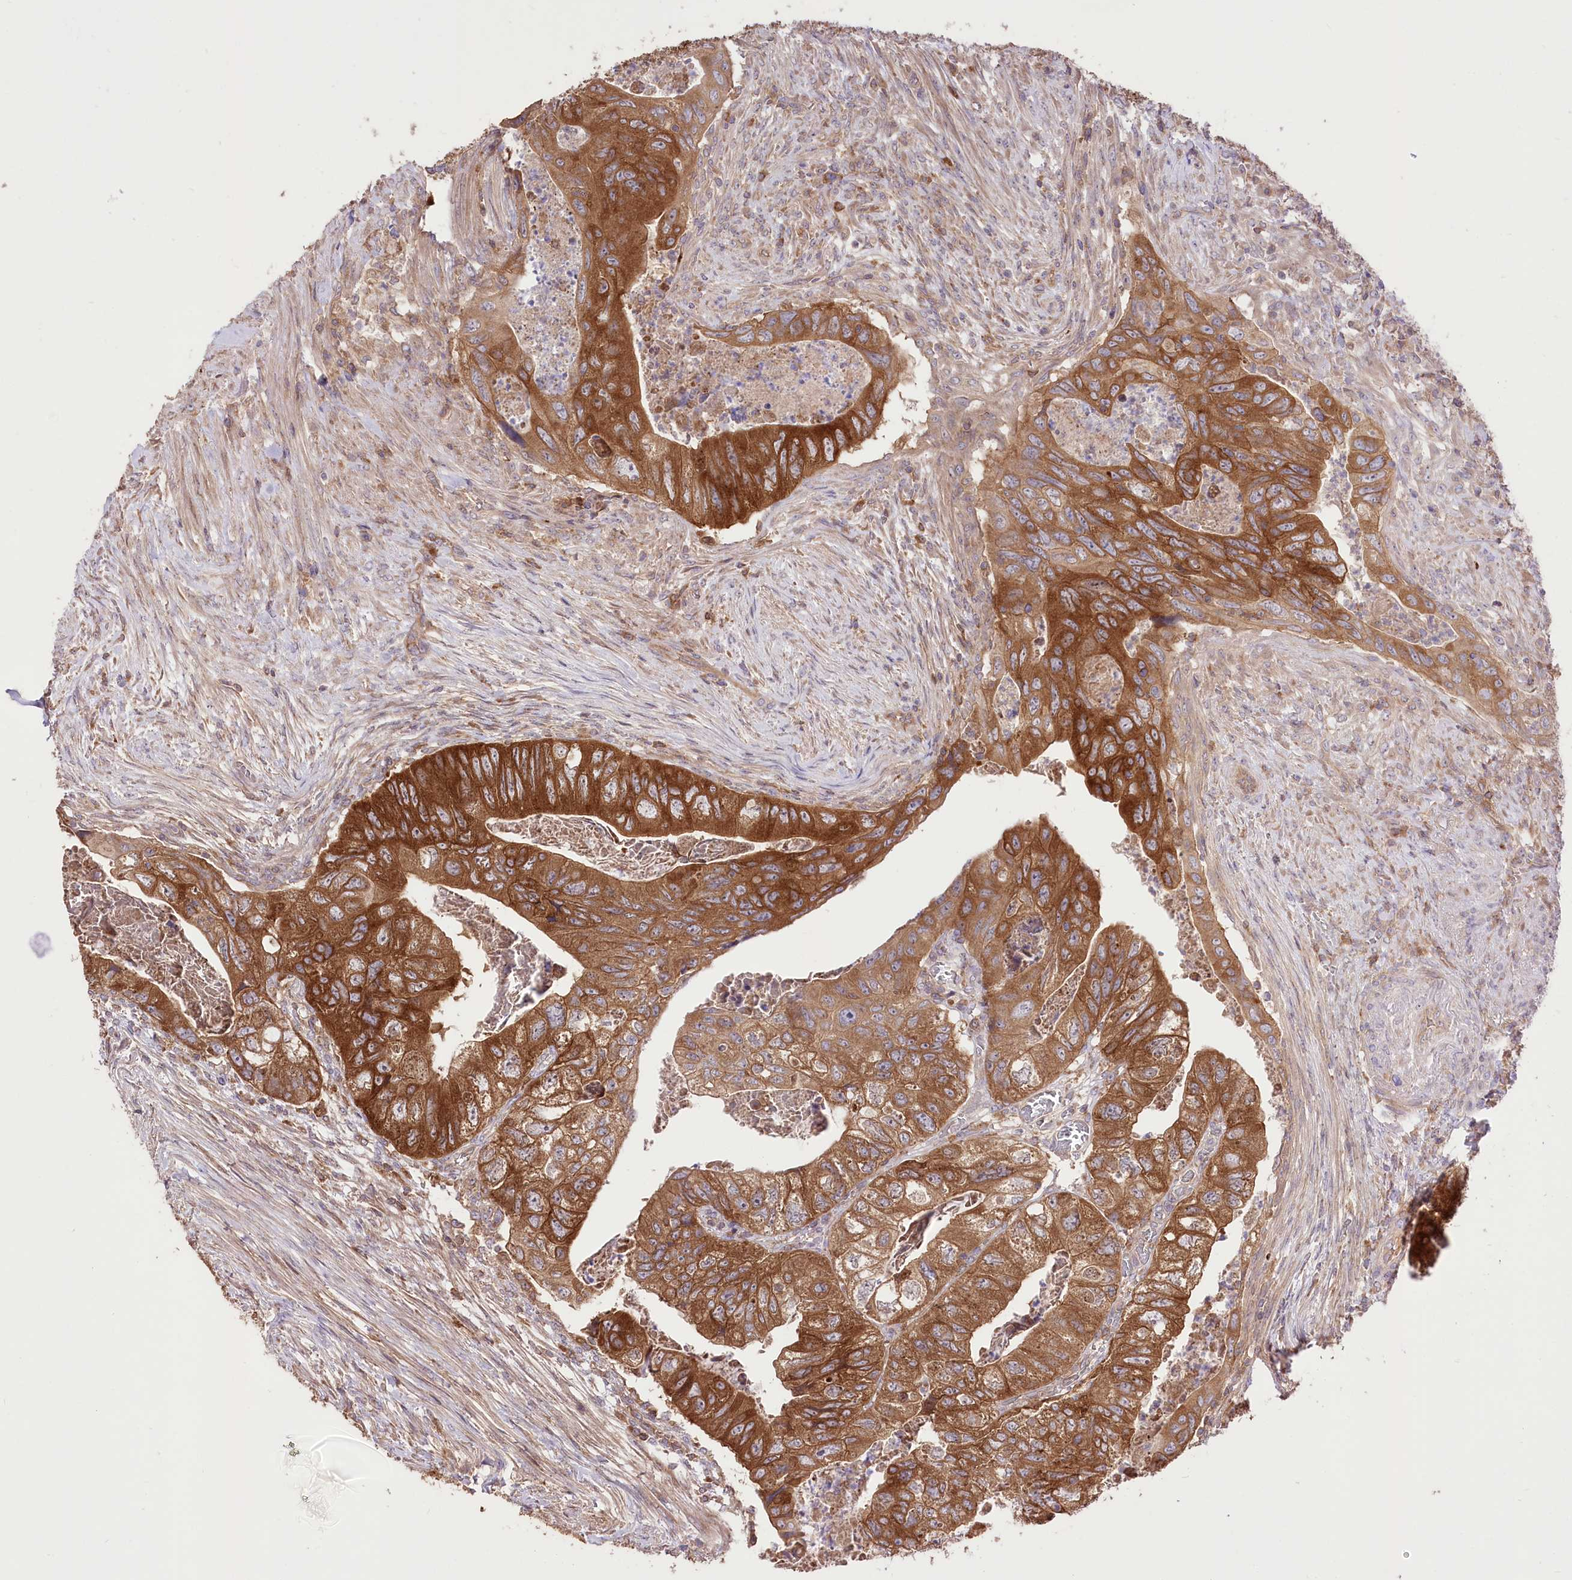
{"staining": {"intensity": "strong", "quantity": ">75%", "location": "cytoplasmic/membranous"}, "tissue": "colorectal cancer", "cell_type": "Tumor cells", "image_type": "cancer", "snomed": [{"axis": "morphology", "description": "Adenocarcinoma, NOS"}, {"axis": "topography", "description": "Rectum"}], "caption": "Immunohistochemistry (DAB) staining of colorectal cancer demonstrates strong cytoplasmic/membranous protein staining in about >75% of tumor cells.", "gene": "XYLB", "patient": {"sex": "male", "age": 63}}